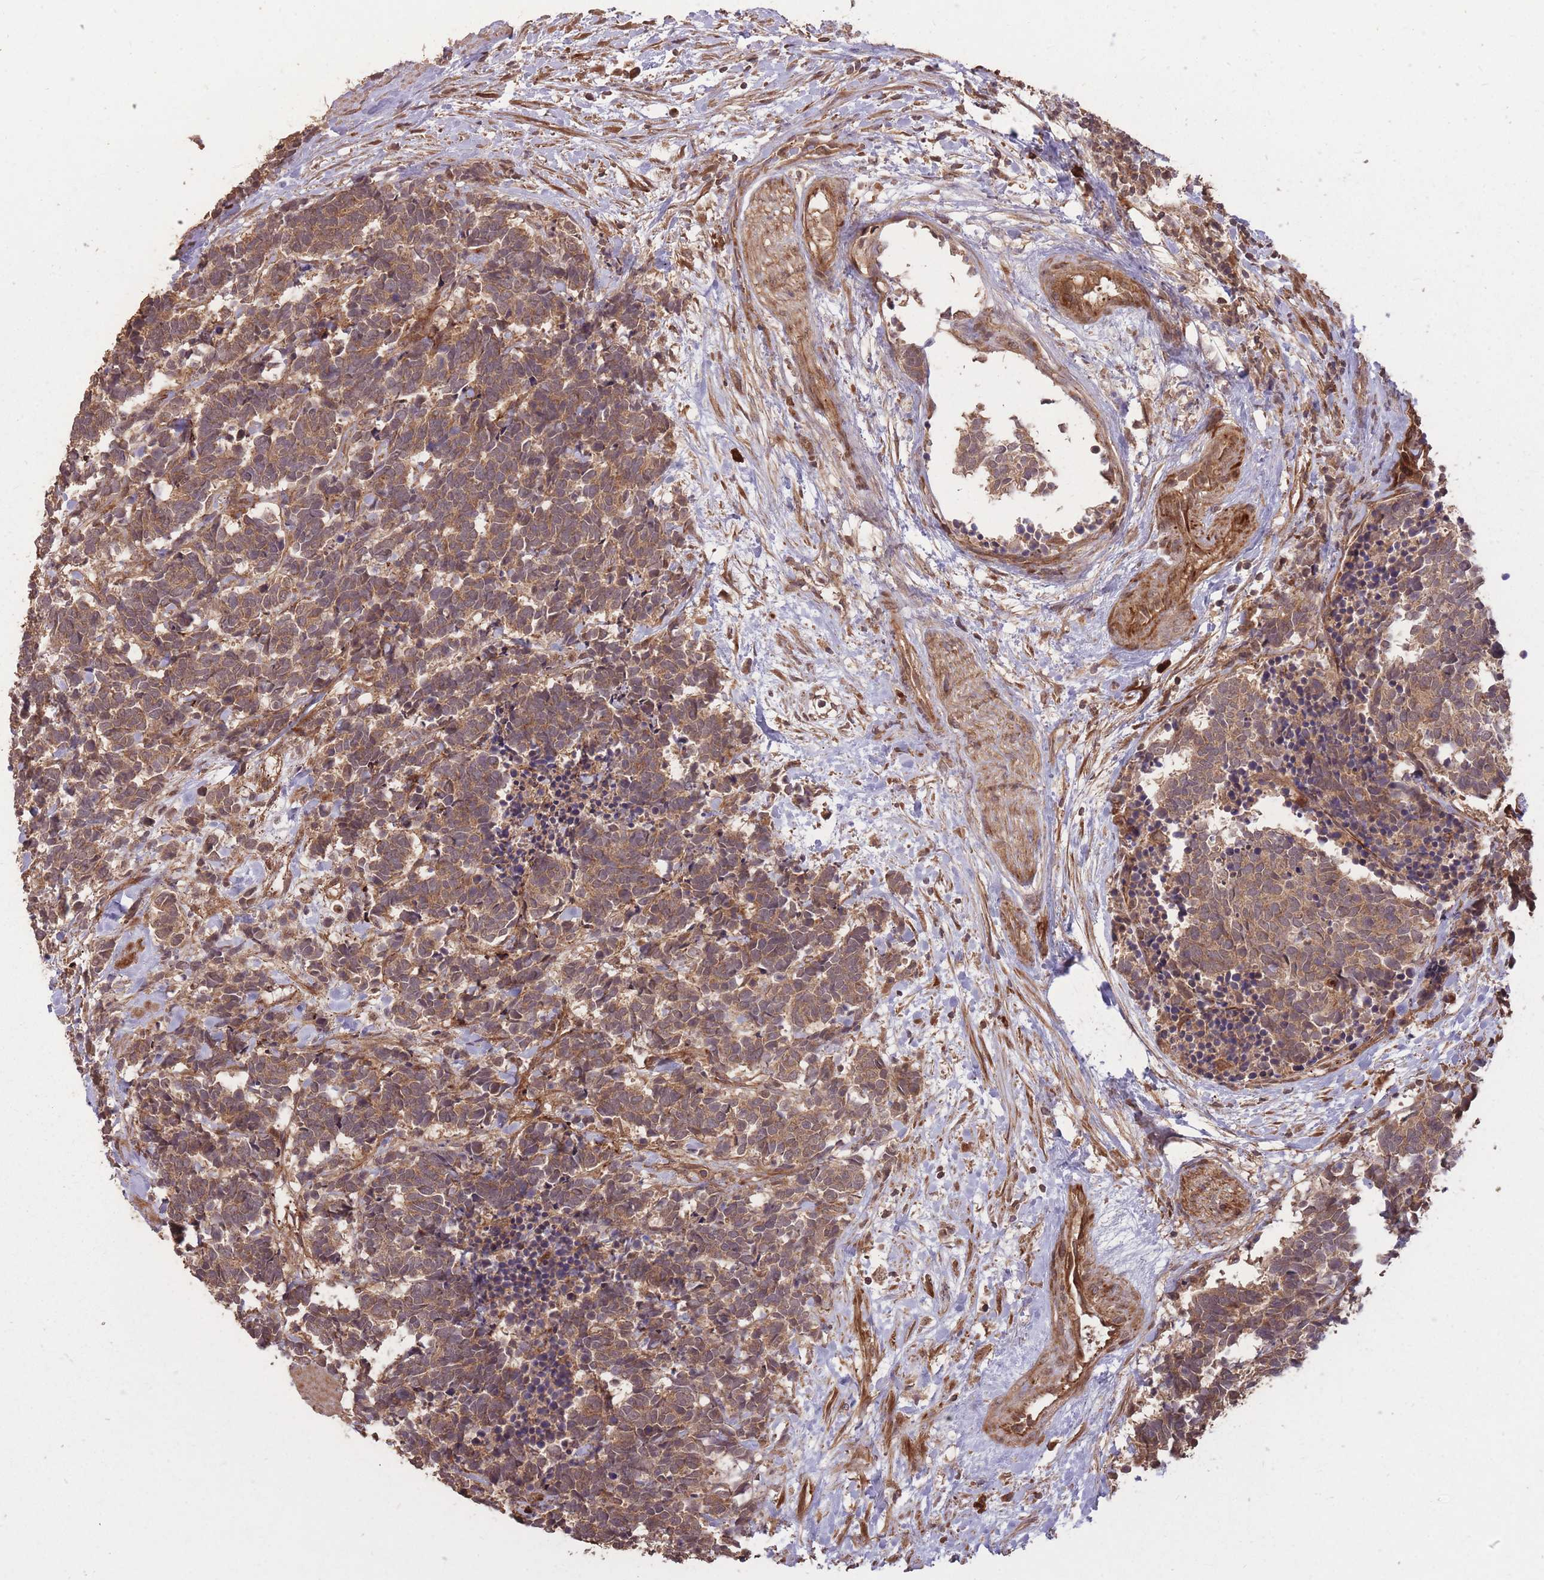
{"staining": {"intensity": "moderate", "quantity": ">75%", "location": "cytoplasmic/membranous"}, "tissue": "carcinoid", "cell_type": "Tumor cells", "image_type": "cancer", "snomed": [{"axis": "morphology", "description": "Carcinoma, NOS"}, {"axis": "morphology", "description": "Carcinoid, malignant, NOS"}, {"axis": "topography", "description": "Prostate"}], "caption": "IHC of carcinoma reveals medium levels of moderate cytoplasmic/membranous positivity in approximately >75% of tumor cells. The staining was performed using DAB (3,3'-diaminobenzidine), with brown indicating positive protein expression. Nuclei are stained blue with hematoxylin.", "gene": "ERBB3", "patient": {"sex": "male", "age": 57}}